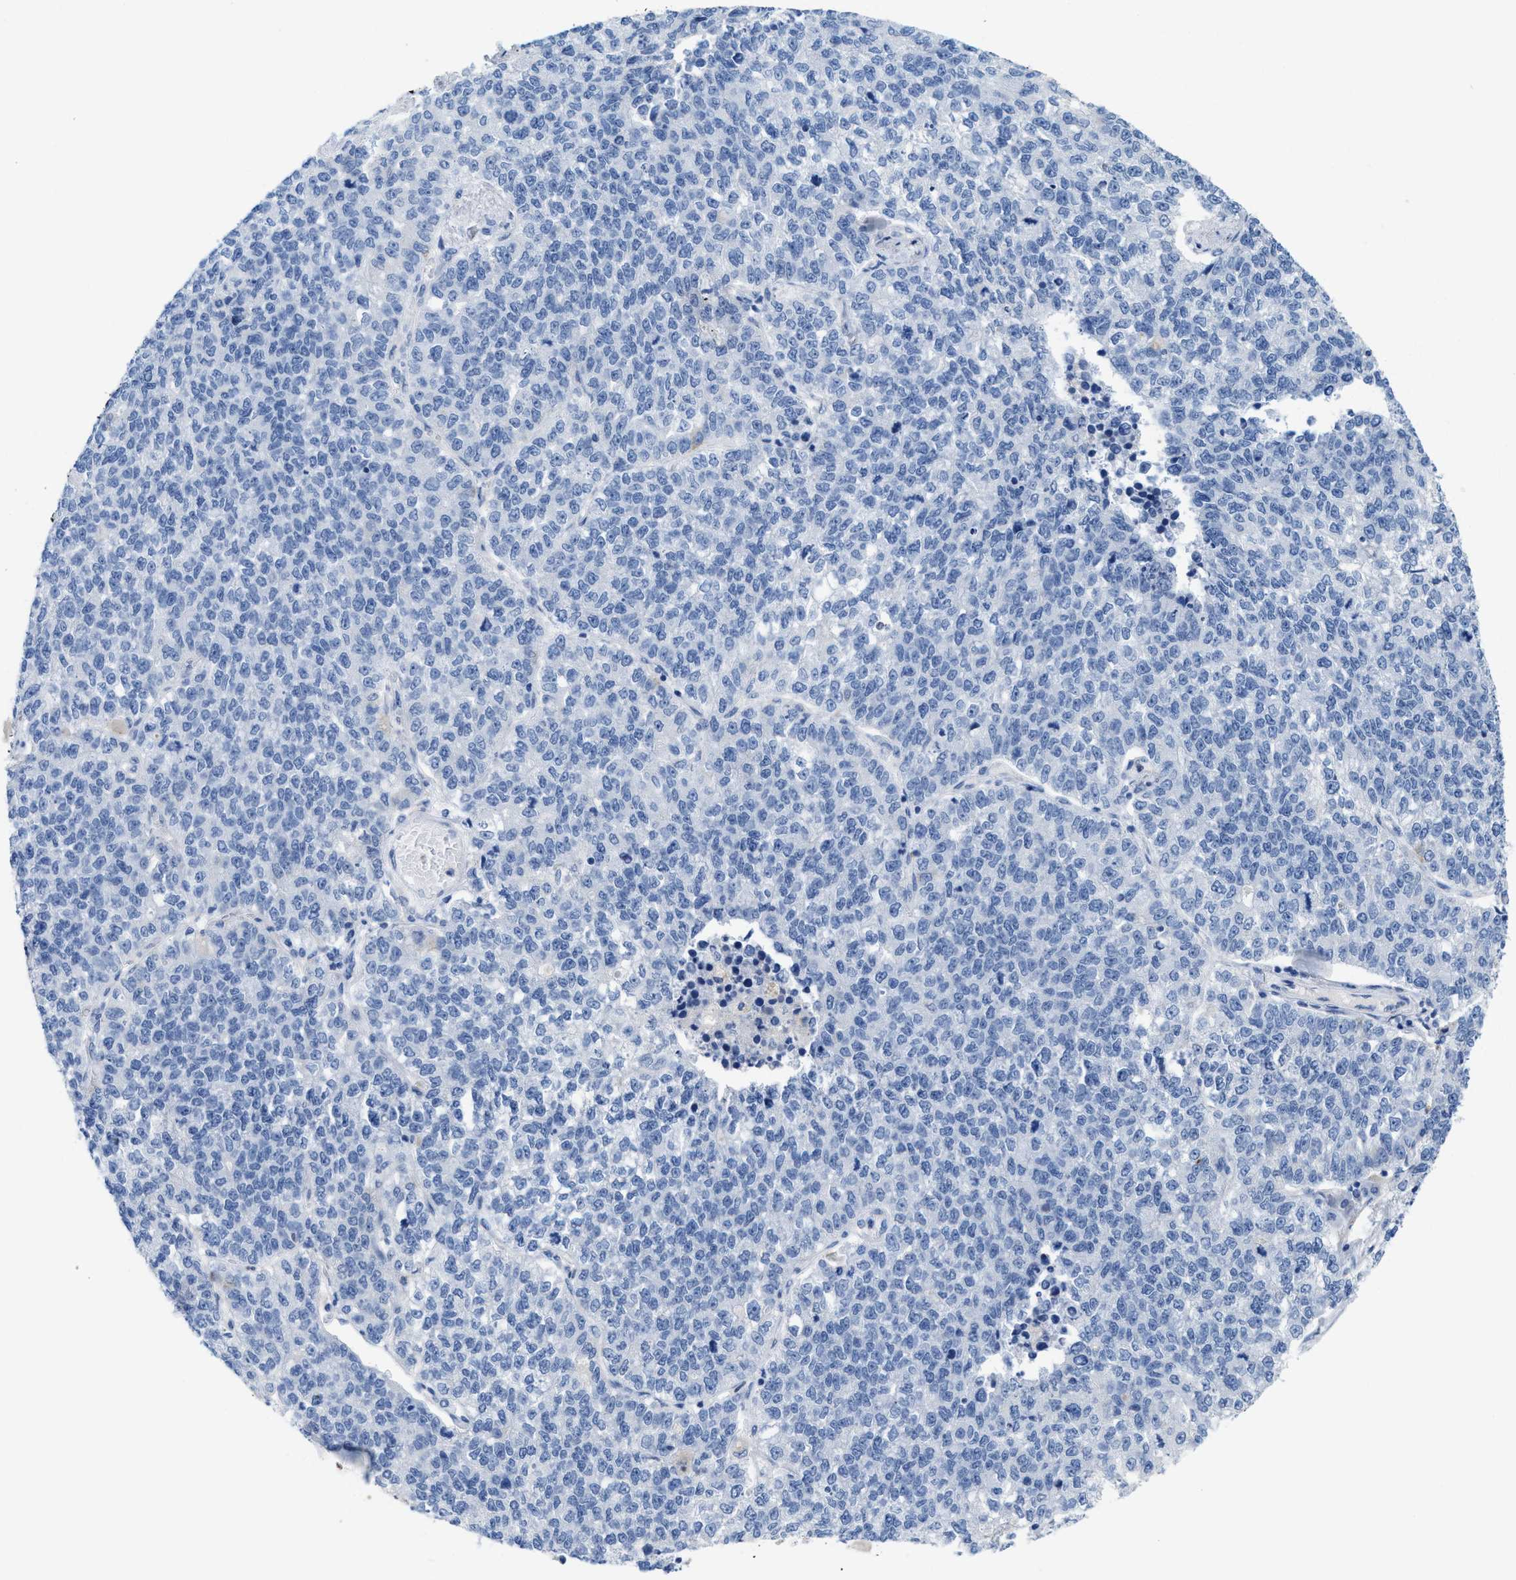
{"staining": {"intensity": "negative", "quantity": "none", "location": "none"}, "tissue": "lung cancer", "cell_type": "Tumor cells", "image_type": "cancer", "snomed": [{"axis": "morphology", "description": "Adenocarcinoma, NOS"}, {"axis": "topography", "description": "Lung"}], "caption": "The image reveals no significant expression in tumor cells of lung adenocarcinoma.", "gene": "CPA2", "patient": {"sex": "male", "age": 49}}